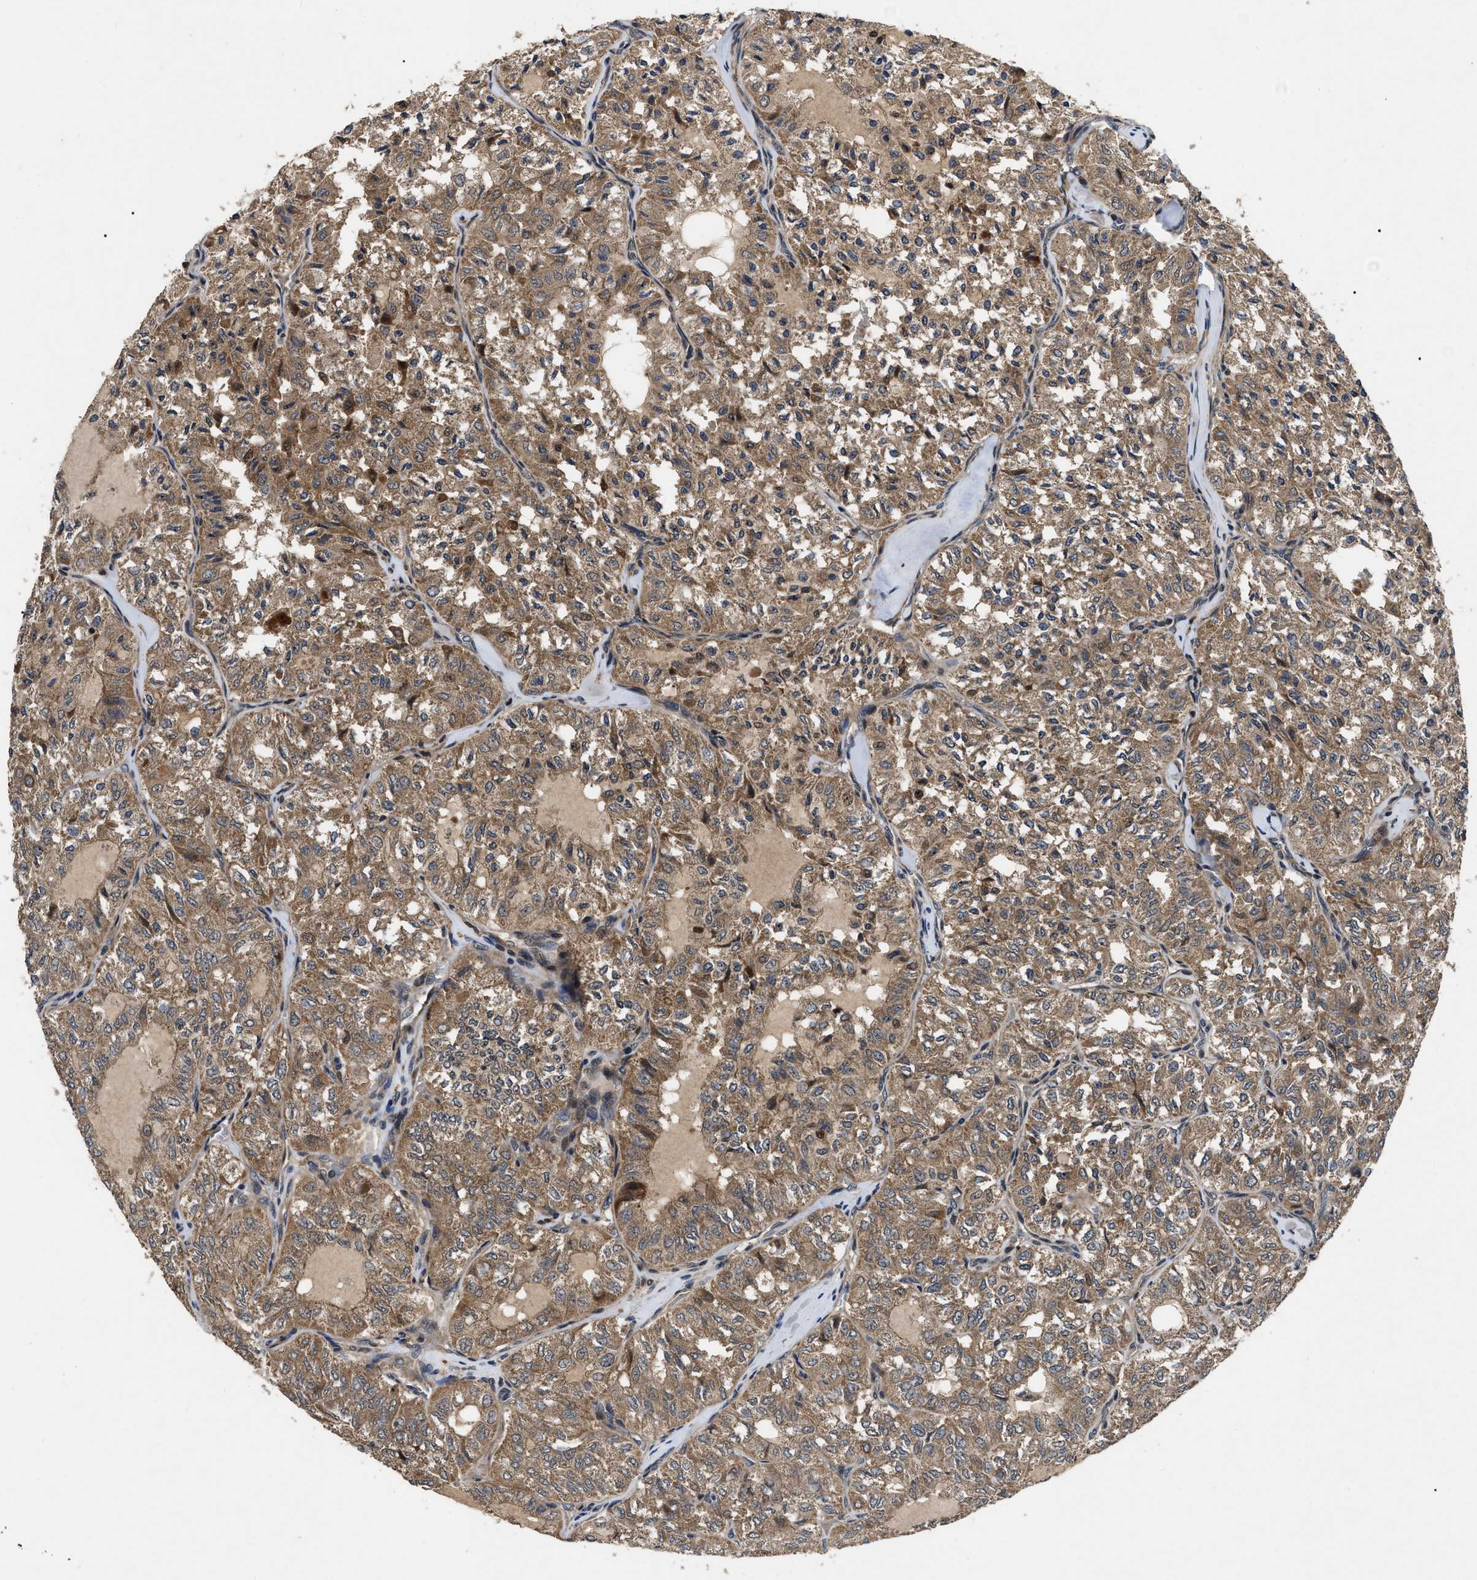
{"staining": {"intensity": "moderate", "quantity": ">75%", "location": "cytoplasmic/membranous"}, "tissue": "thyroid cancer", "cell_type": "Tumor cells", "image_type": "cancer", "snomed": [{"axis": "morphology", "description": "Follicular adenoma carcinoma, NOS"}, {"axis": "topography", "description": "Thyroid gland"}], "caption": "A medium amount of moderate cytoplasmic/membranous expression is appreciated in approximately >75% of tumor cells in thyroid cancer (follicular adenoma carcinoma) tissue.", "gene": "PPWD1", "patient": {"sex": "male", "age": 75}}